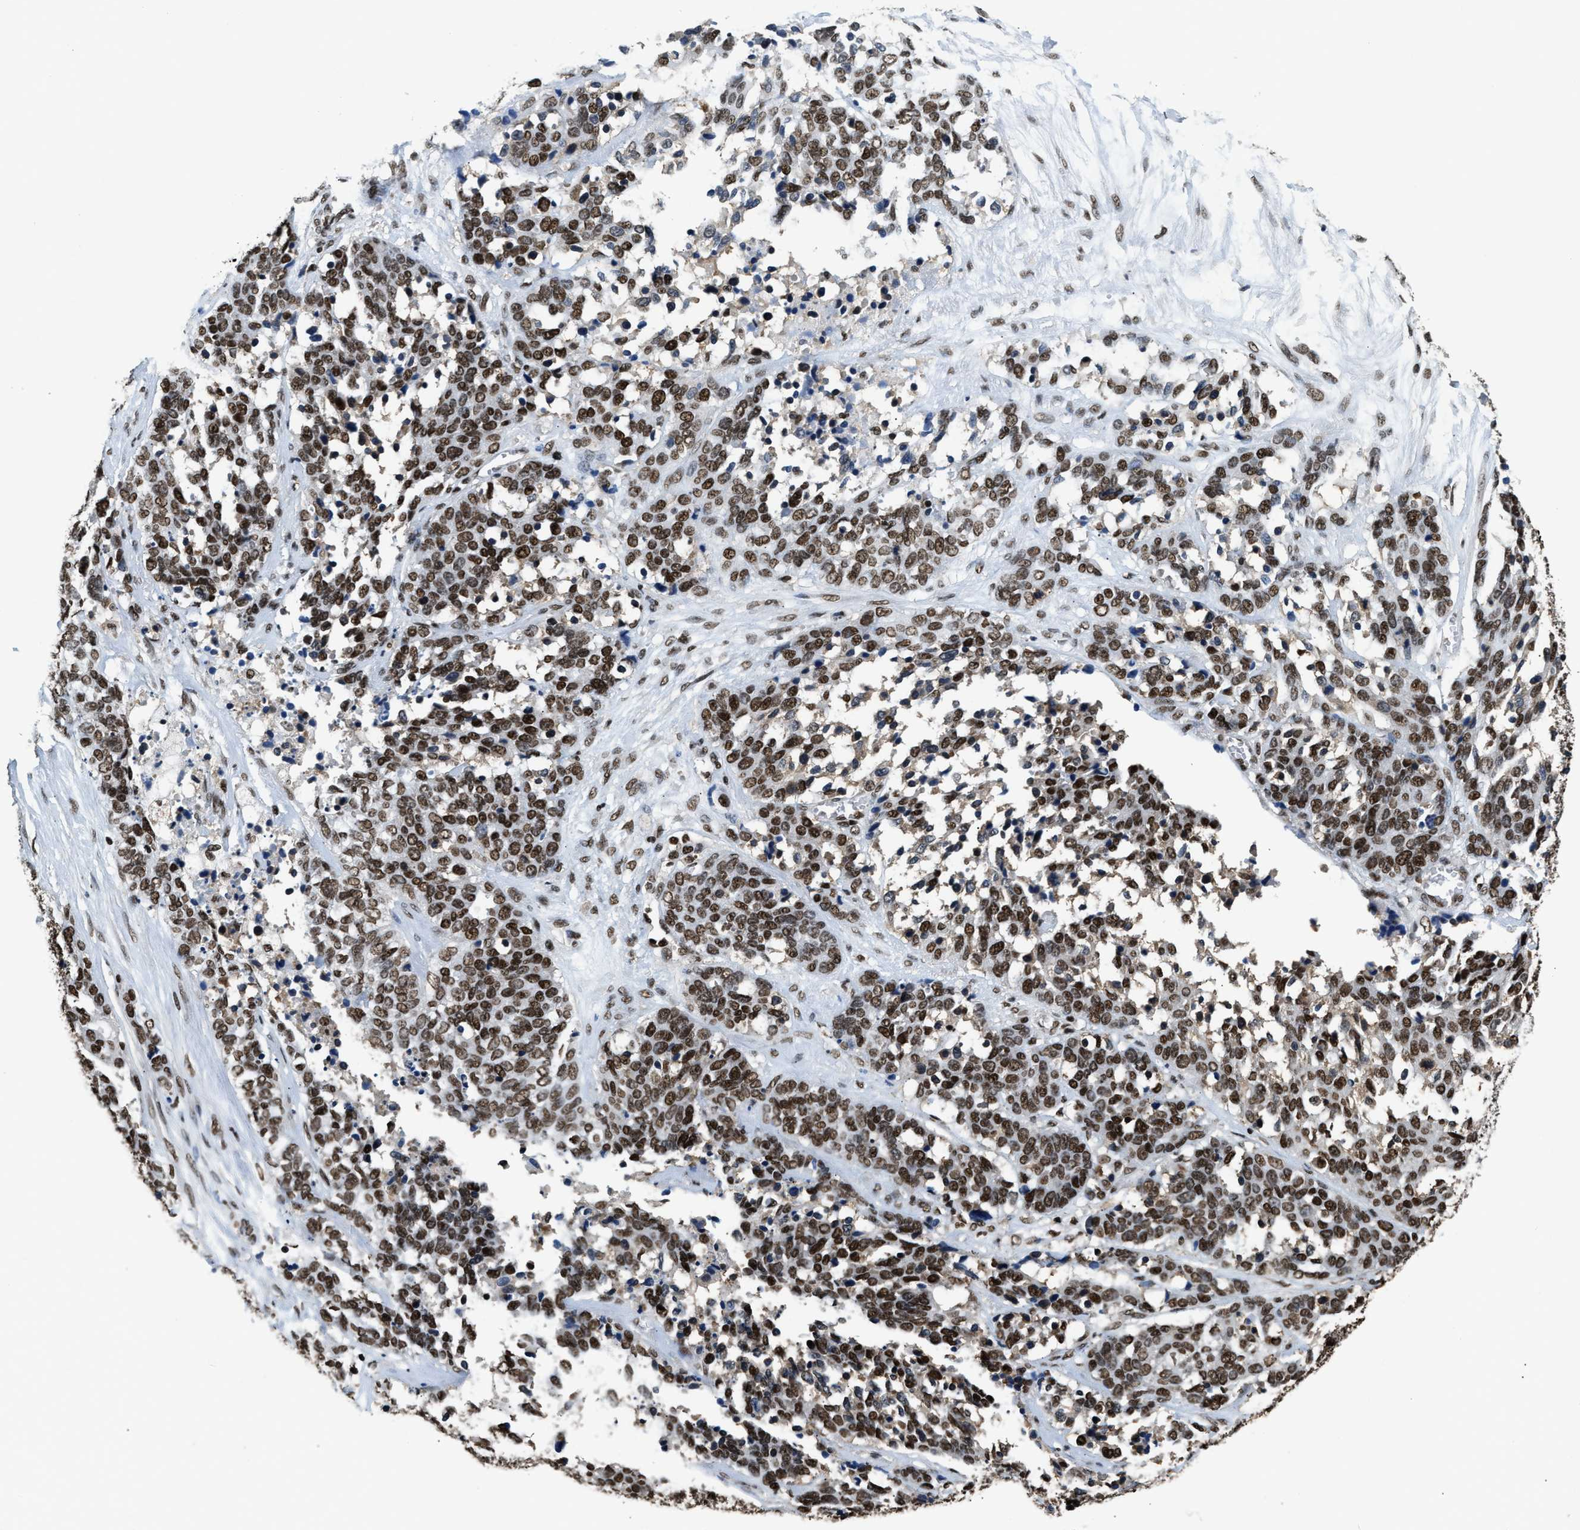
{"staining": {"intensity": "moderate", "quantity": ">75%", "location": "nuclear"}, "tissue": "ovarian cancer", "cell_type": "Tumor cells", "image_type": "cancer", "snomed": [{"axis": "morphology", "description": "Cystadenocarcinoma, serous, NOS"}, {"axis": "topography", "description": "Ovary"}], "caption": "IHC (DAB (3,3'-diaminobenzidine)) staining of ovarian cancer (serous cystadenocarcinoma) demonstrates moderate nuclear protein positivity in about >75% of tumor cells.", "gene": "RAD21", "patient": {"sex": "female", "age": 44}}